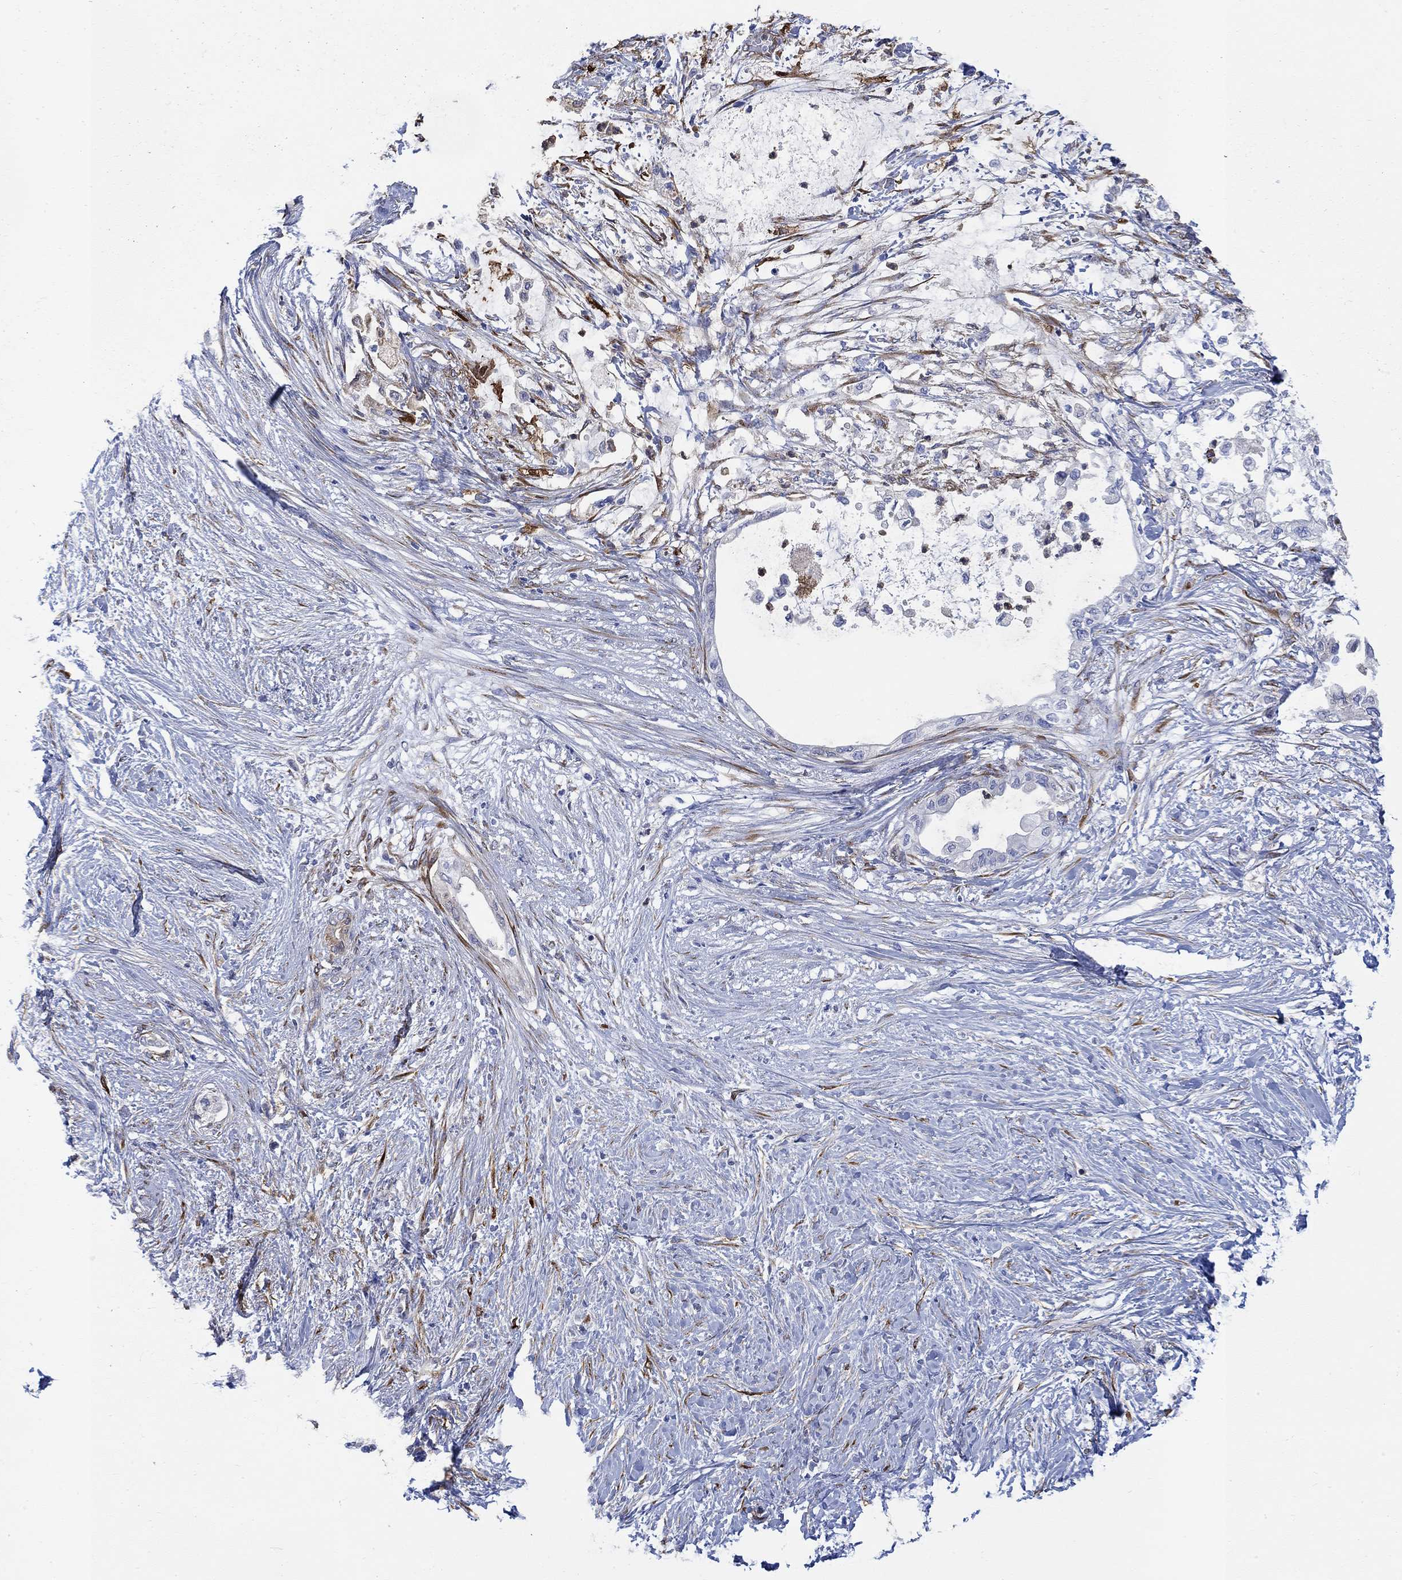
{"staining": {"intensity": "weak", "quantity": "25%-75%", "location": "cytoplasmic/membranous"}, "tissue": "pancreatic cancer", "cell_type": "Tumor cells", "image_type": "cancer", "snomed": [{"axis": "morphology", "description": "Normal tissue, NOS"}, {"axis": "morphology", "description": "Adenocarcinoma, NOS"}, {"axis": "topography", "description": "Pancreas"}, {"axis": "topography", "description": "Duodenum"}], "caption": "Protein staining demonstrates weak cytoplasmic/membranous staining in about 25%-75% of tumor cells in adenocarcinoma (pancreatic).", "gene": "TGM2", "patient": {"sex": "female", "age": 60}}